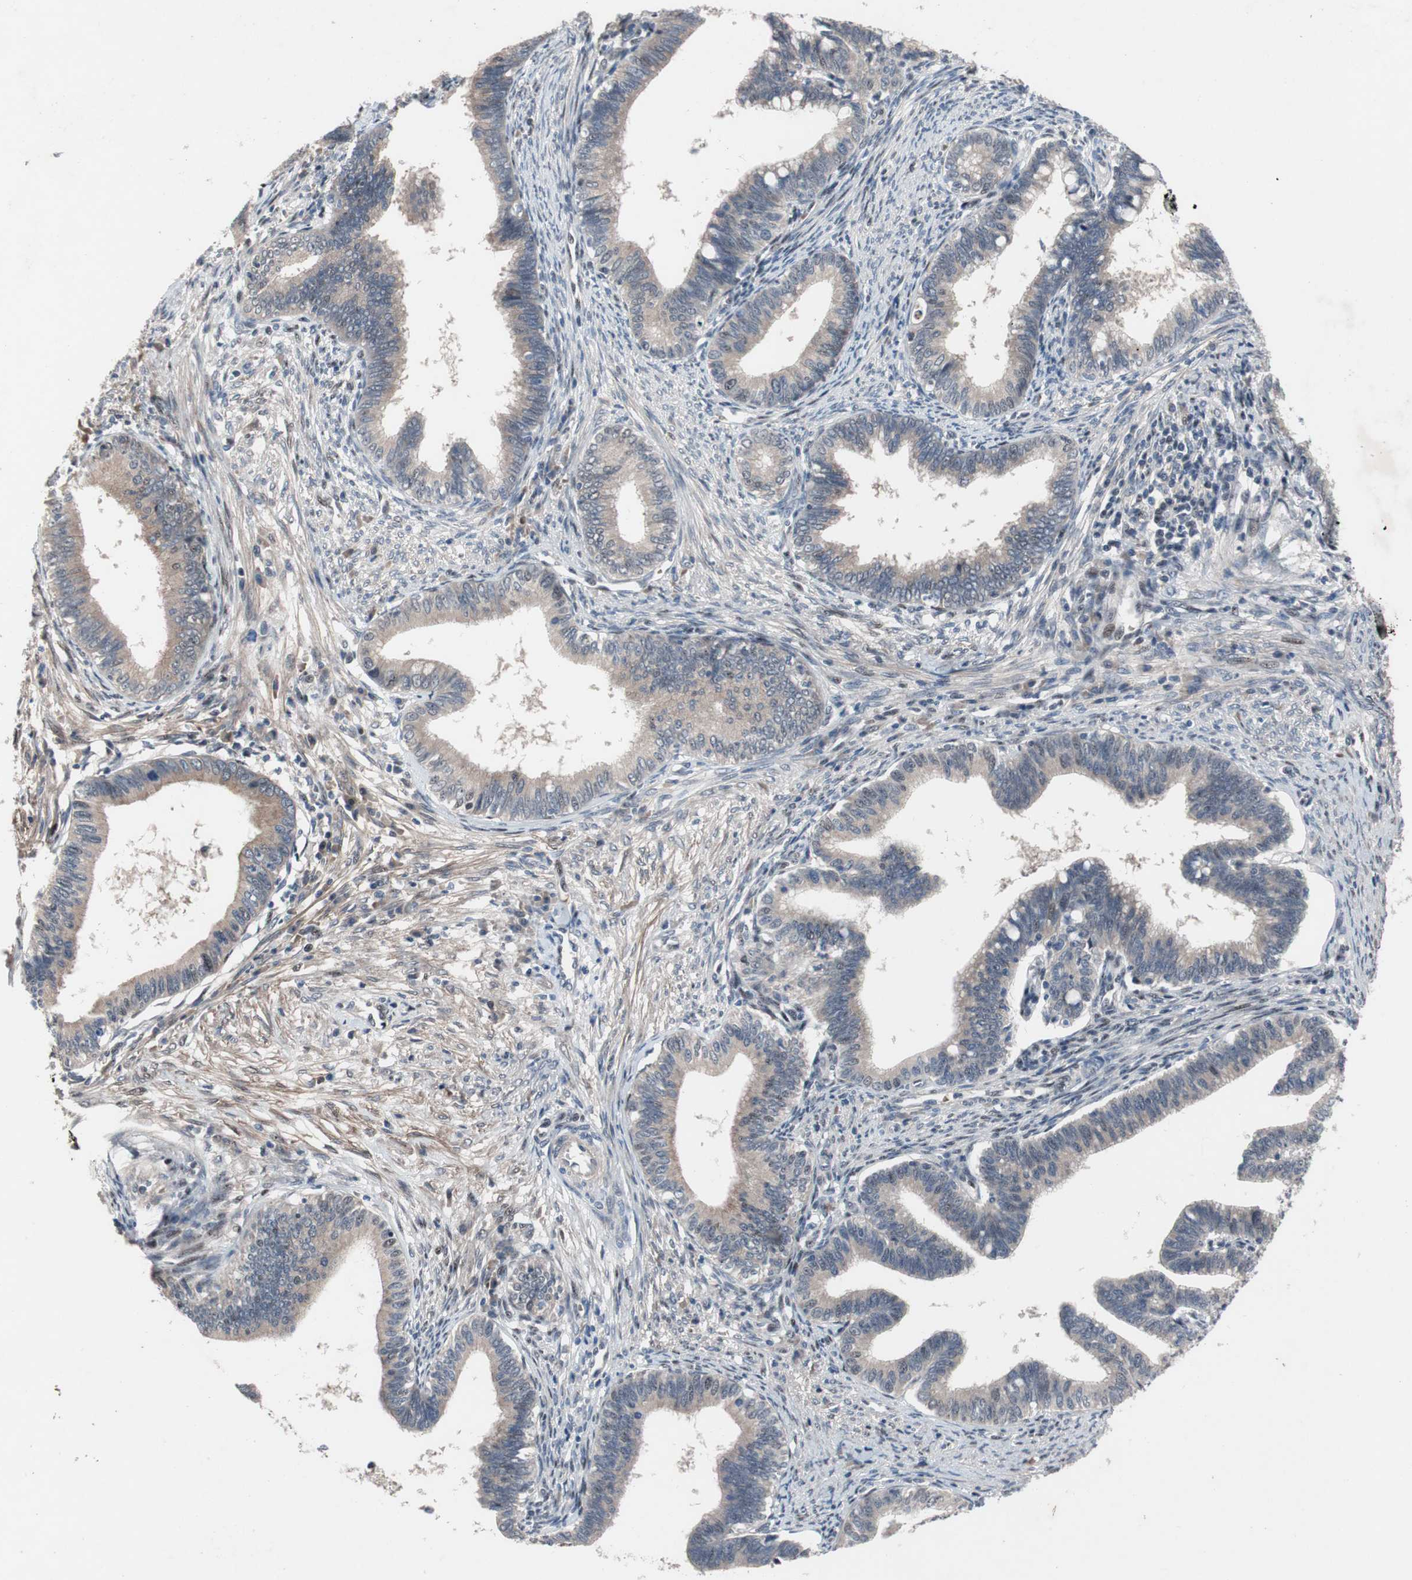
{"staining": {"intensity": "weak", "quantity": "<25%", "location": "cytoplasmic/membranous,nuclear"}, "tissue": "cervical cancer", "cell_type": "Tumor cells", "image_type": "cancer", "snomed": [{"axis": "morphology", "description": "Adenocarcinoma, NOS"}, {"axis": "topography", "description": "Cervix"}], "caption": "Immunohistochemistry (IHC) histopathology image of neoplastic tissue: cervical adenocarcinoma stained with DAB displays no significant protein staining in tumor cells. Brightfield microscopy of immunohistochemistry (IHC) stained with DAB (3,3'-diaminobenzidine) (brown) and hematoxylin (blue), captured at high magnification.", "gene": "SOX7", "patient": {"sex": "female", "age": 36}}